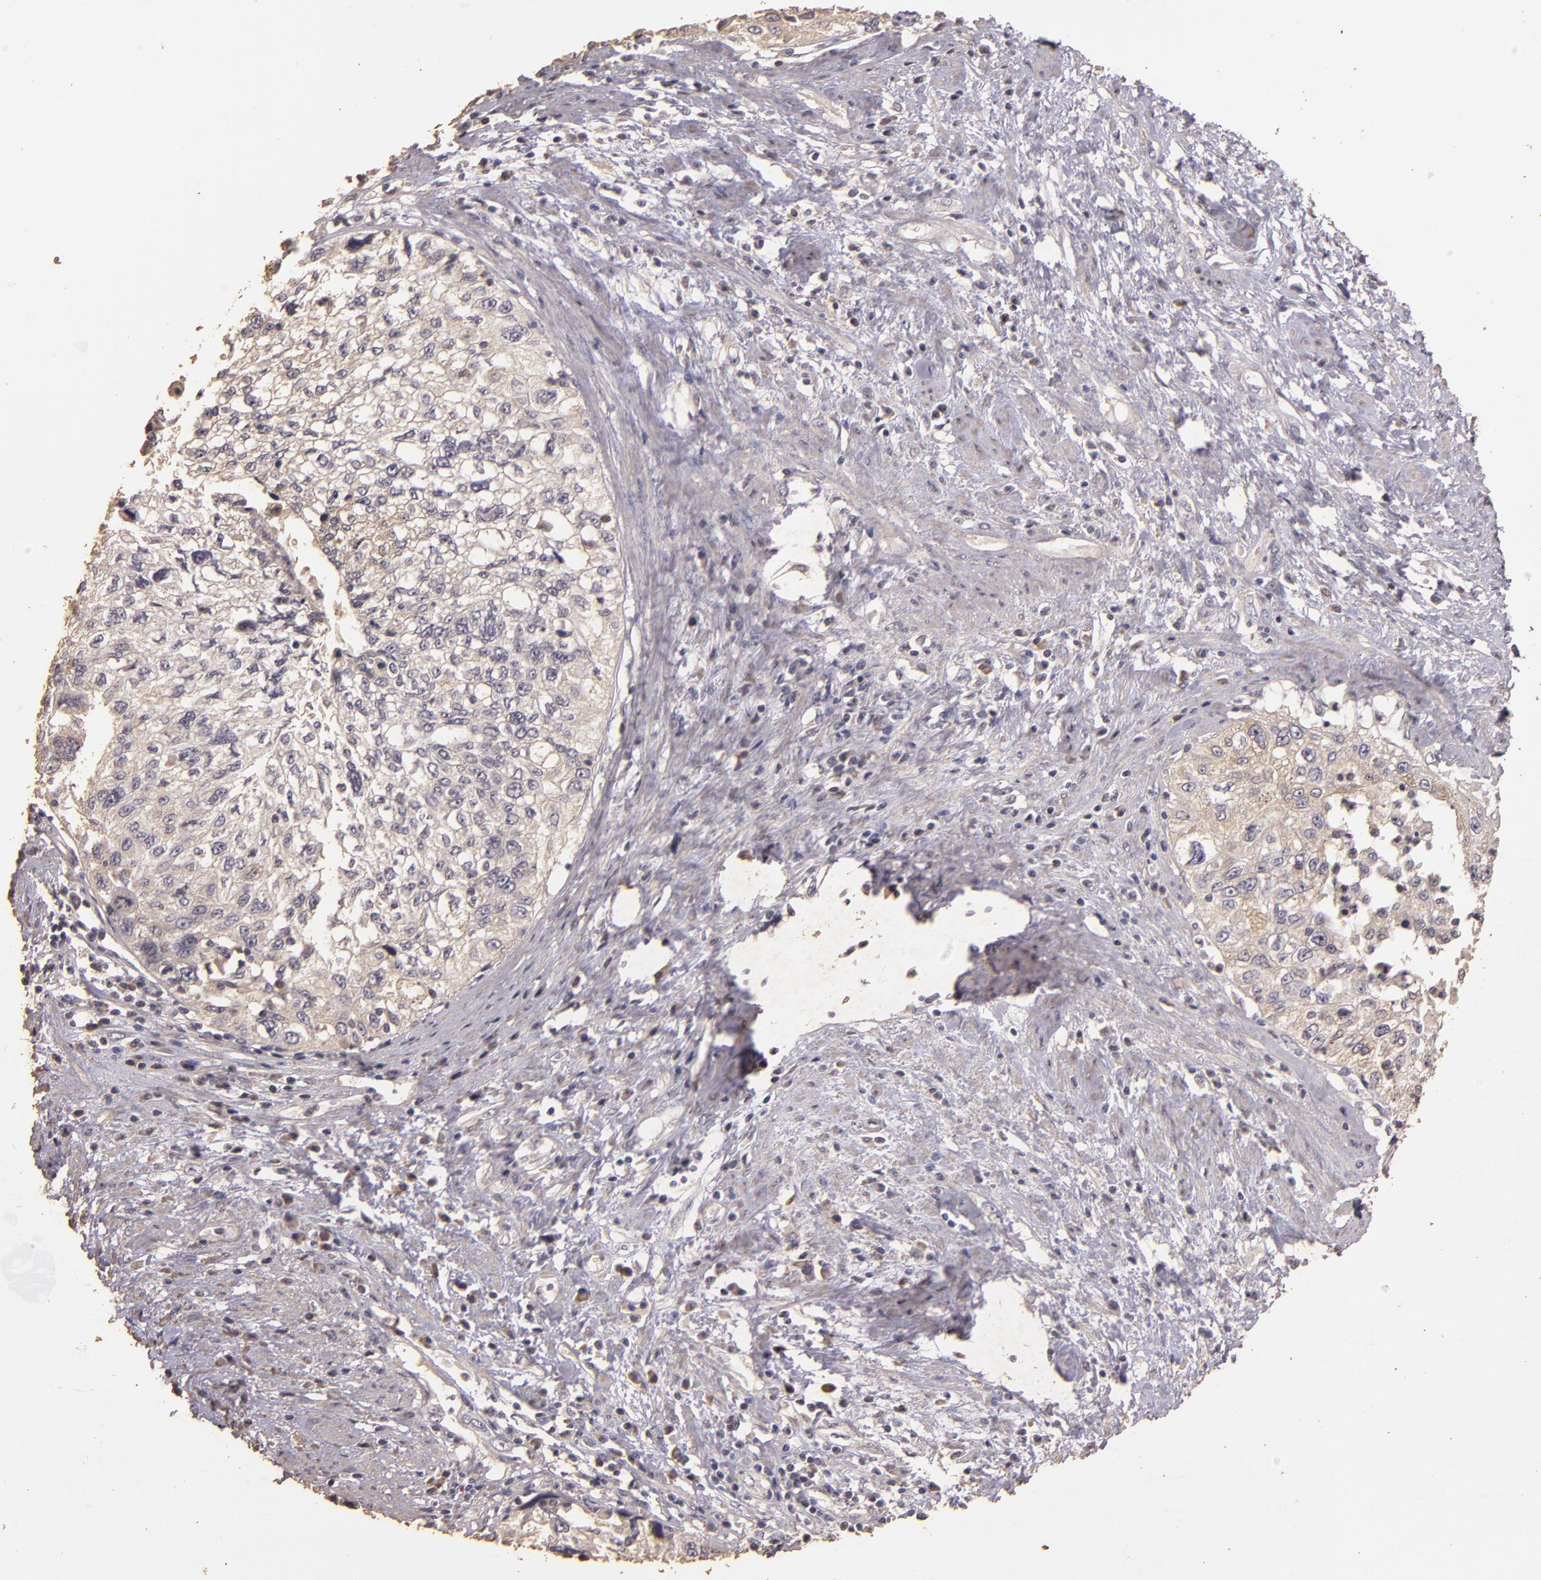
{"staining": {"intensity": "negative", "quantity": "none", "location": "none"}, "tissue": "cervical cancer", "cell_type": "Tumor cells", "image_type": "cancer", "snomed": [{"axis": "morphology", "description": "Squamous cell carcinoma, NOS"}, {"axis": "topography", "description": "Cervix"}], "caption": "The immunohistochemistry histopathology image has no significant staining in tumor cells of cervical squamous cell carcinoma tissue.", "gene": "BCL2L13", "patient": {"sex": "female", "age": 57}}